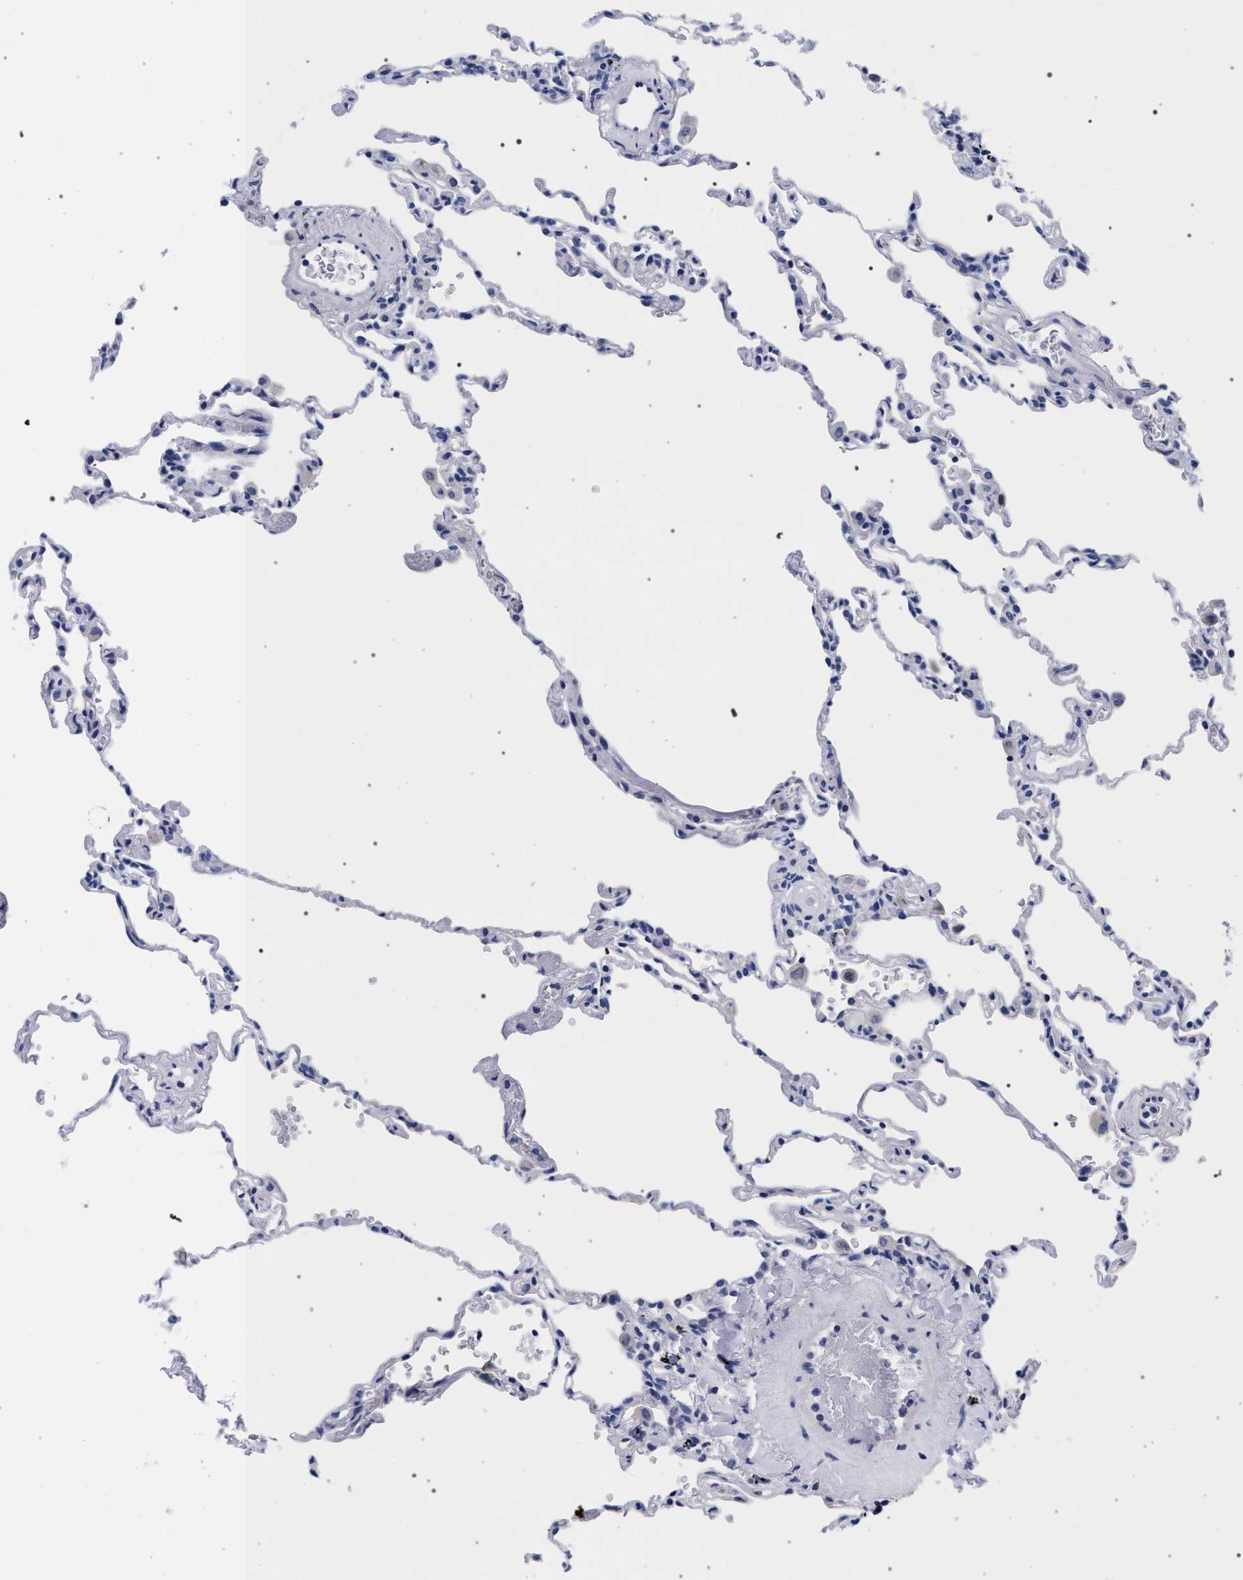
{"staining": {"intensity": "negative", "quantity": "none", "location": "none"}, "tissue": "lung", "cell_type": "Alveolar cells", "image_type": "normal", "snomed": [{"axis": "morphology", "description": "Normal tissue, NOS"}, {"axis": "topography", "description": "Lung"}], "caption": "Immunohistochemical staining of normal lung shows no significant expression in alveolar cells.", "gene": "AKAP4", "patient": {"sex": "male", "age": 59}}